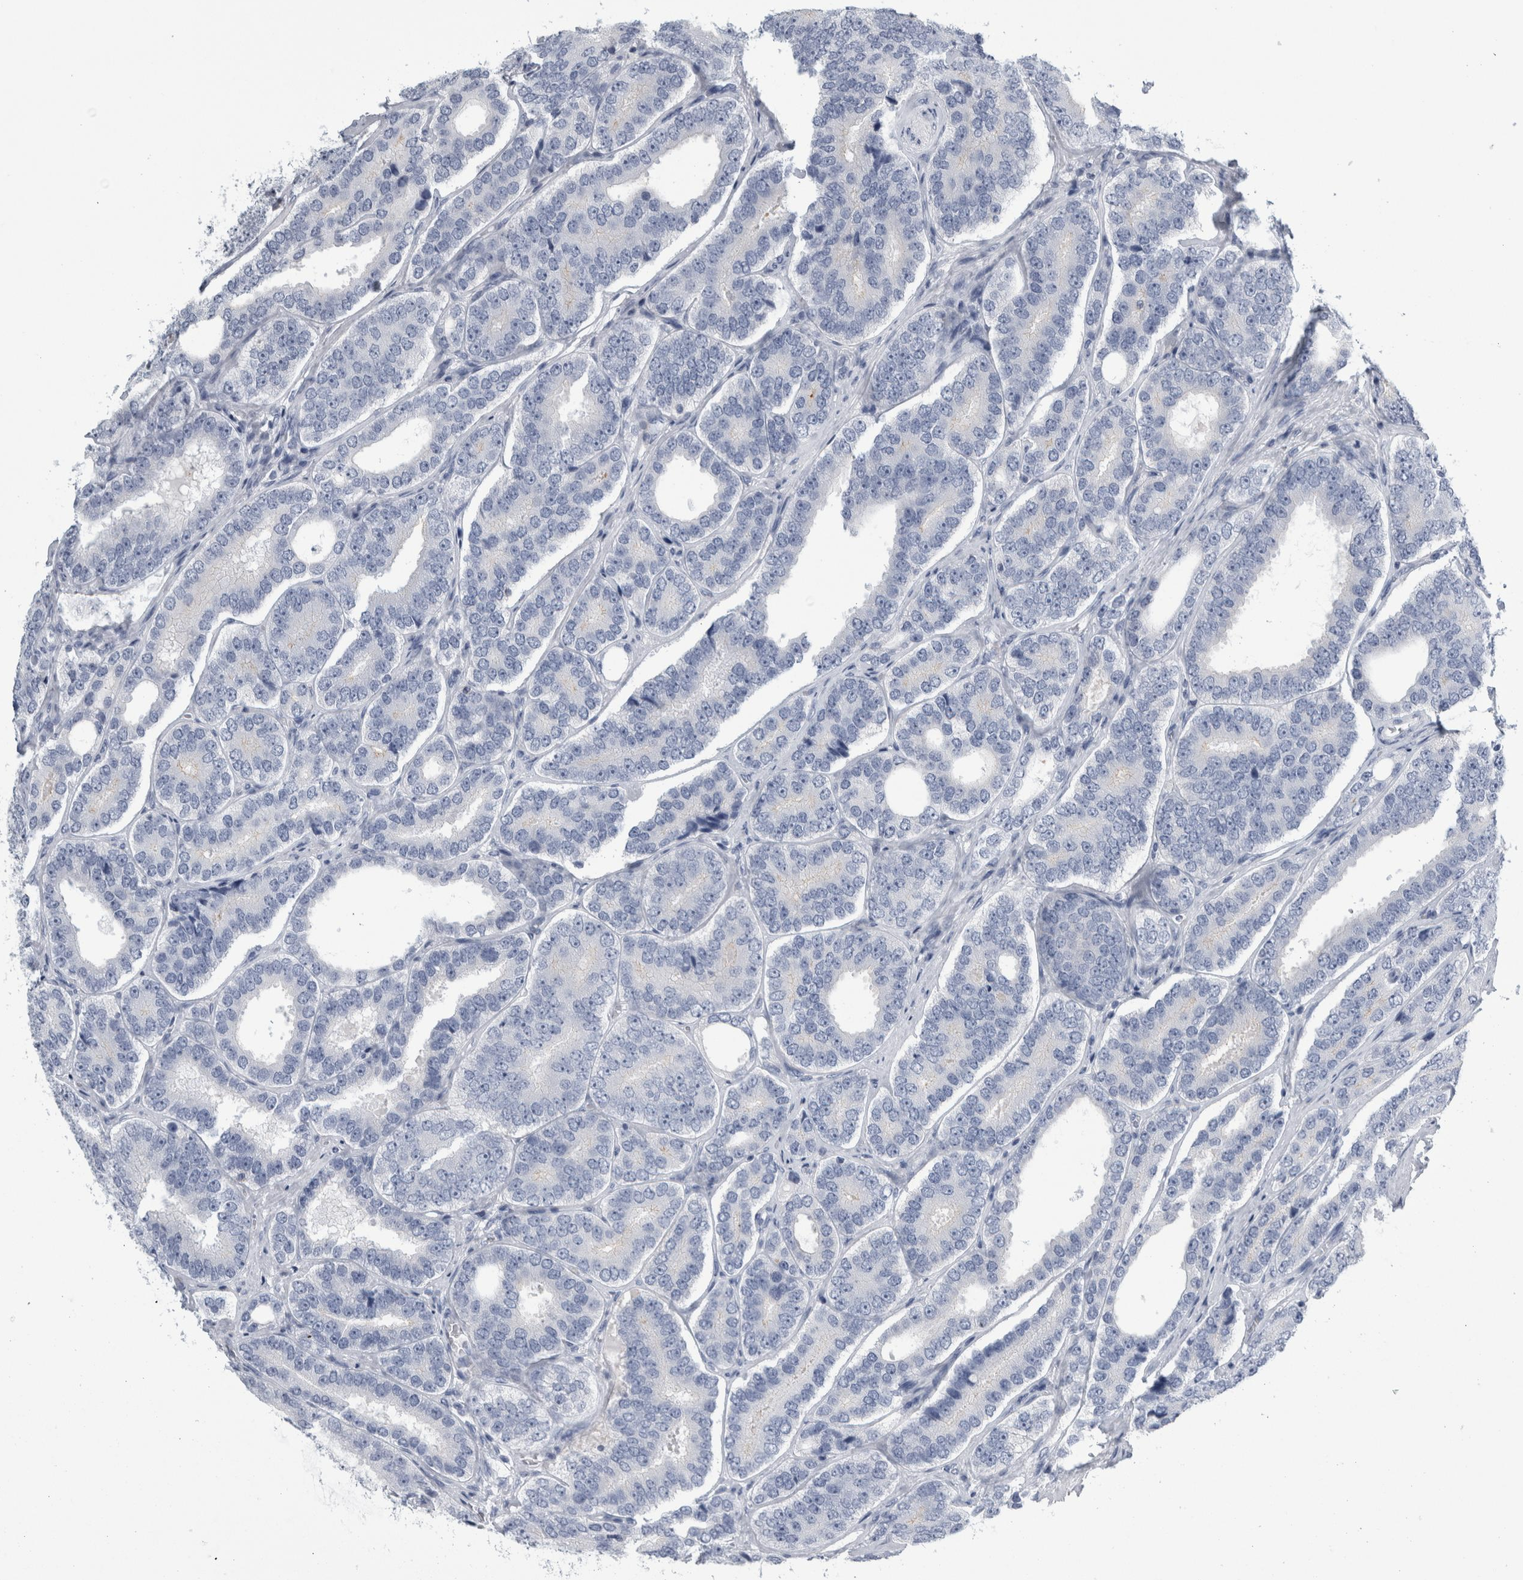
{"staining": {"intensity": "negative", "quantity": "none", "location": "none"}, "tissue": "prostate cancer", "cell_type": "Tumor cells", "image_type": "cancer", "snomed": [{"axis": "morphology", "description": "Adenocarcinoma, High grade"}, {"axis": "topography", "description": "Prostate"}], "caption": "IHC histopathology image of neoplastic tissue: human prostate adenocarcinoma (high-grade) stained with DAB (3,3'-diaminobenzidine) exhibits no significant protein expression in tumor cells. Brightfield microscopy of immunohistochemistry (IHC) stained with DAB (3,3'-diaminobenzidine) (brown) and hematoxylin (blue), captured at high magnification.", "gene": "ANKFY1", "patient": {"sex": "male", "age": 56}}